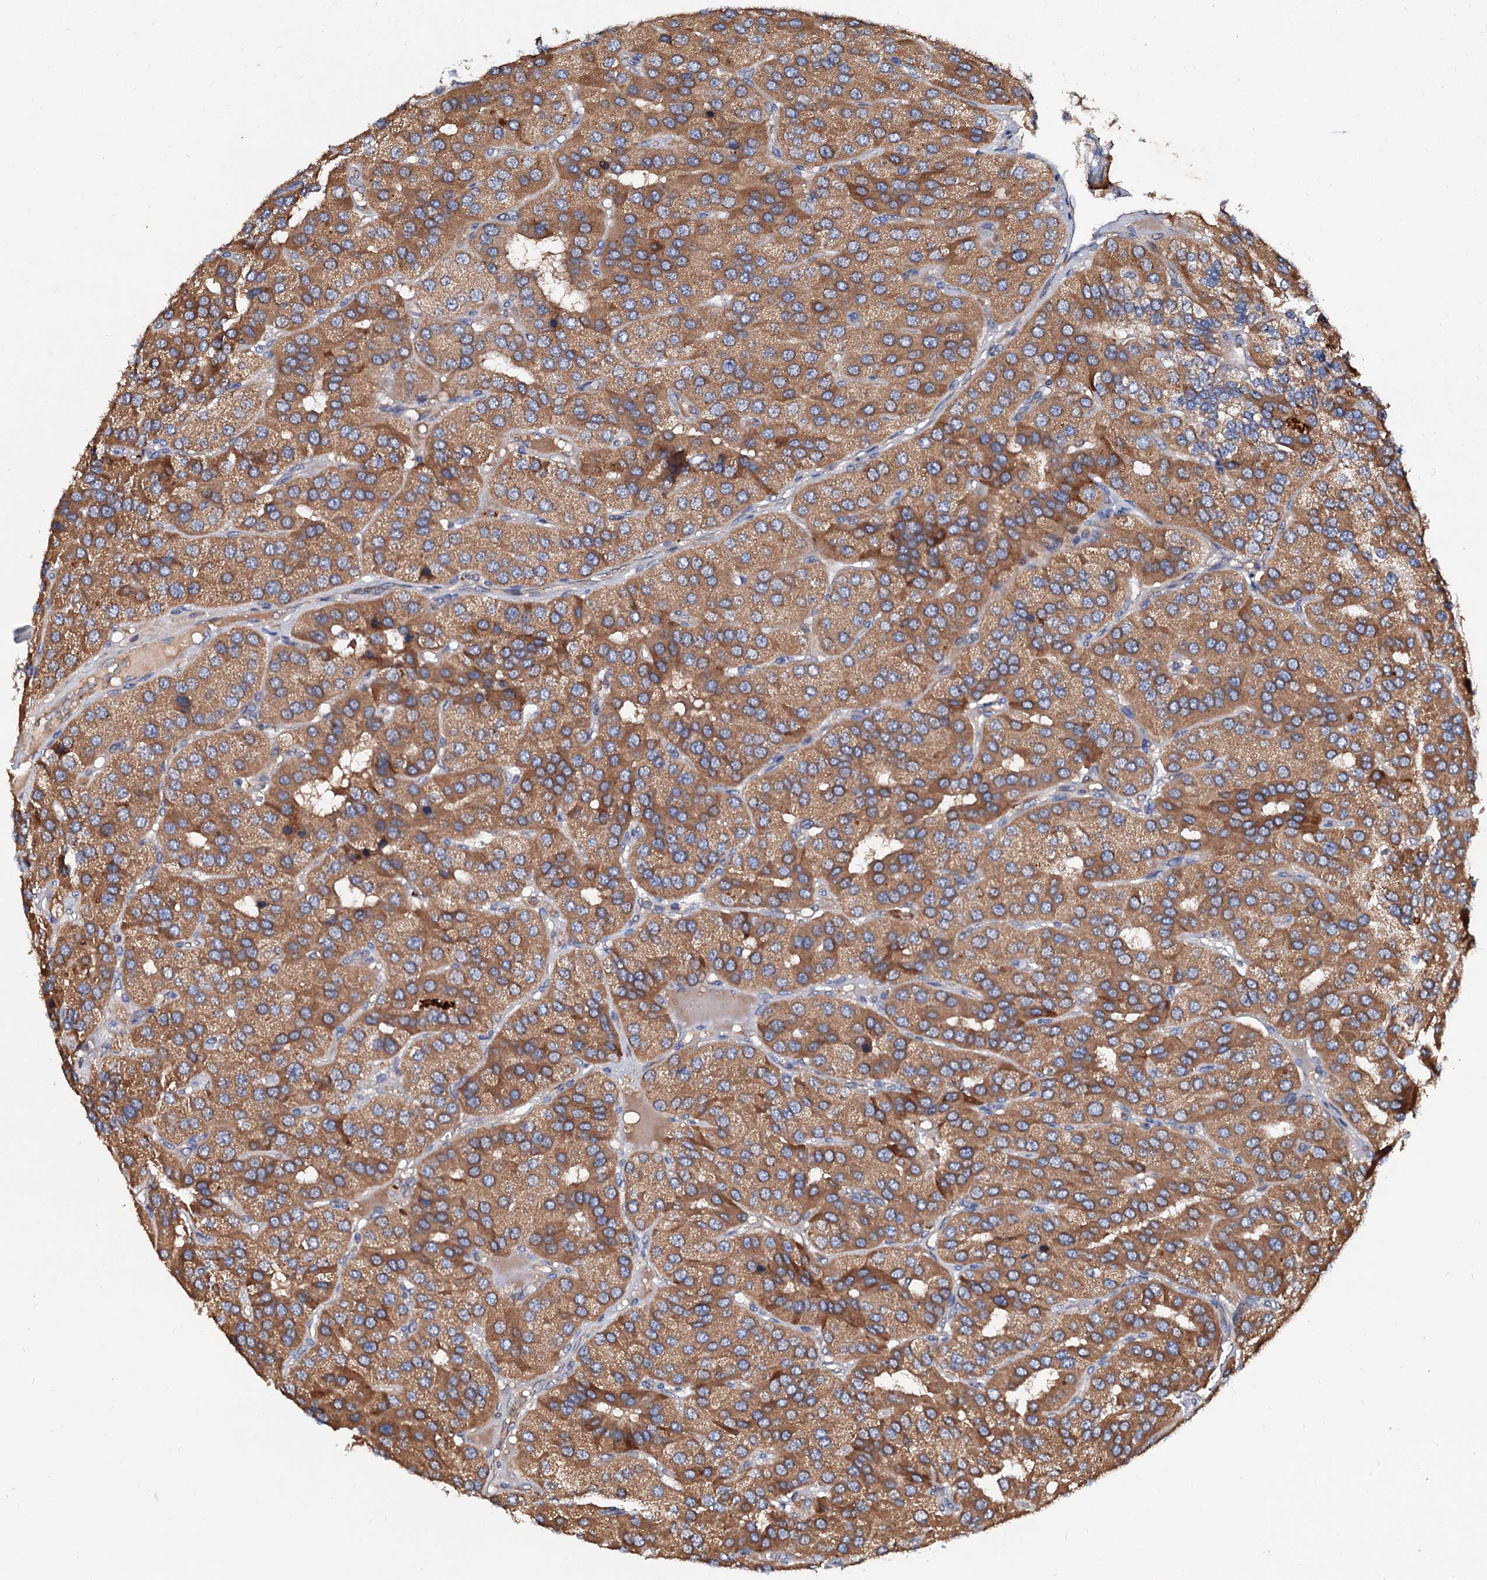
{"staining": {"intensity": "moderate", "quantity": ">75%", "location": "cytoplasmic/membranous"}, "tissue": "parathyroid gland", "cell_type": "Glandular cells", "image_type": "normal", "snomed": [{"axis": "morphology", "description": "Normal tissue, NOS"}, {"axis": "morphology", "description": "Adenoma, NOS"}, {"axis": "topography", "description": "Parathyroid gland"}], "caption": "The histopathology image displays staining of unremarkable parathyroid gland, revealing moderate cytoplasmic/membranous protein staining (brown color) within glandular cells.", "gene": "EXTL1", "patient": {"sex": "female", "age": 86}}